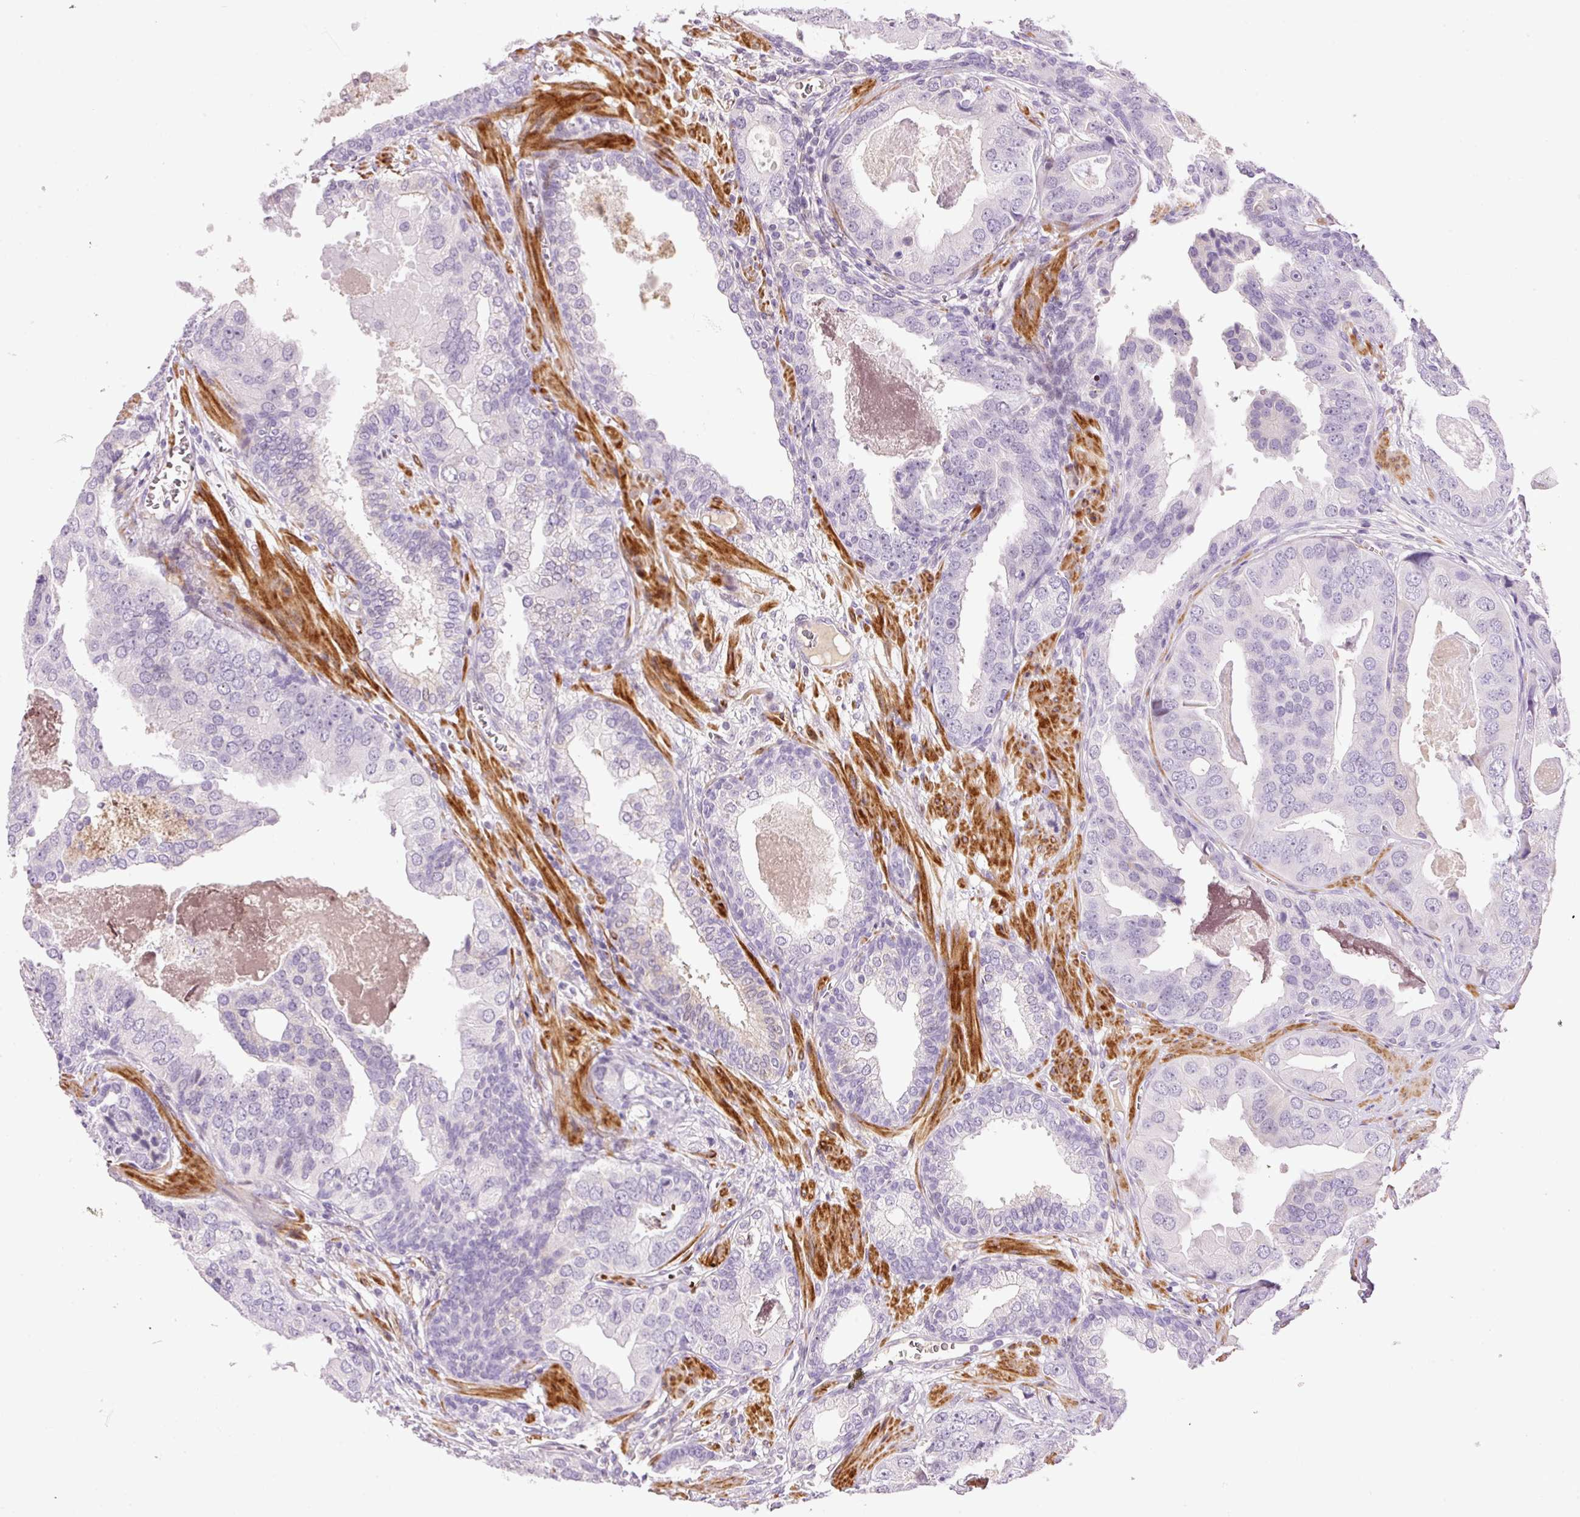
{"staining": {"intensity": "negative", "quantity": "none", "location": "none"}, "tissue": "prostate cancer", "cell_type": "Tumor cells", "image_type": "cancer", "snomed": [{"axis": "morphology", "description": "Adenocarcinoma, High grade"}, {"axis": "topography", "description": "Prostate"}], "caption": "A high-resolution photomicrograph shows immunohistochemistry staining of prostate cancer (adenocarcinoma (high-grade)), which demonstrates no significant positivity in tumor cells.", "gene": "HNF1A", "patient": {"sex": "male", "age": 71}}